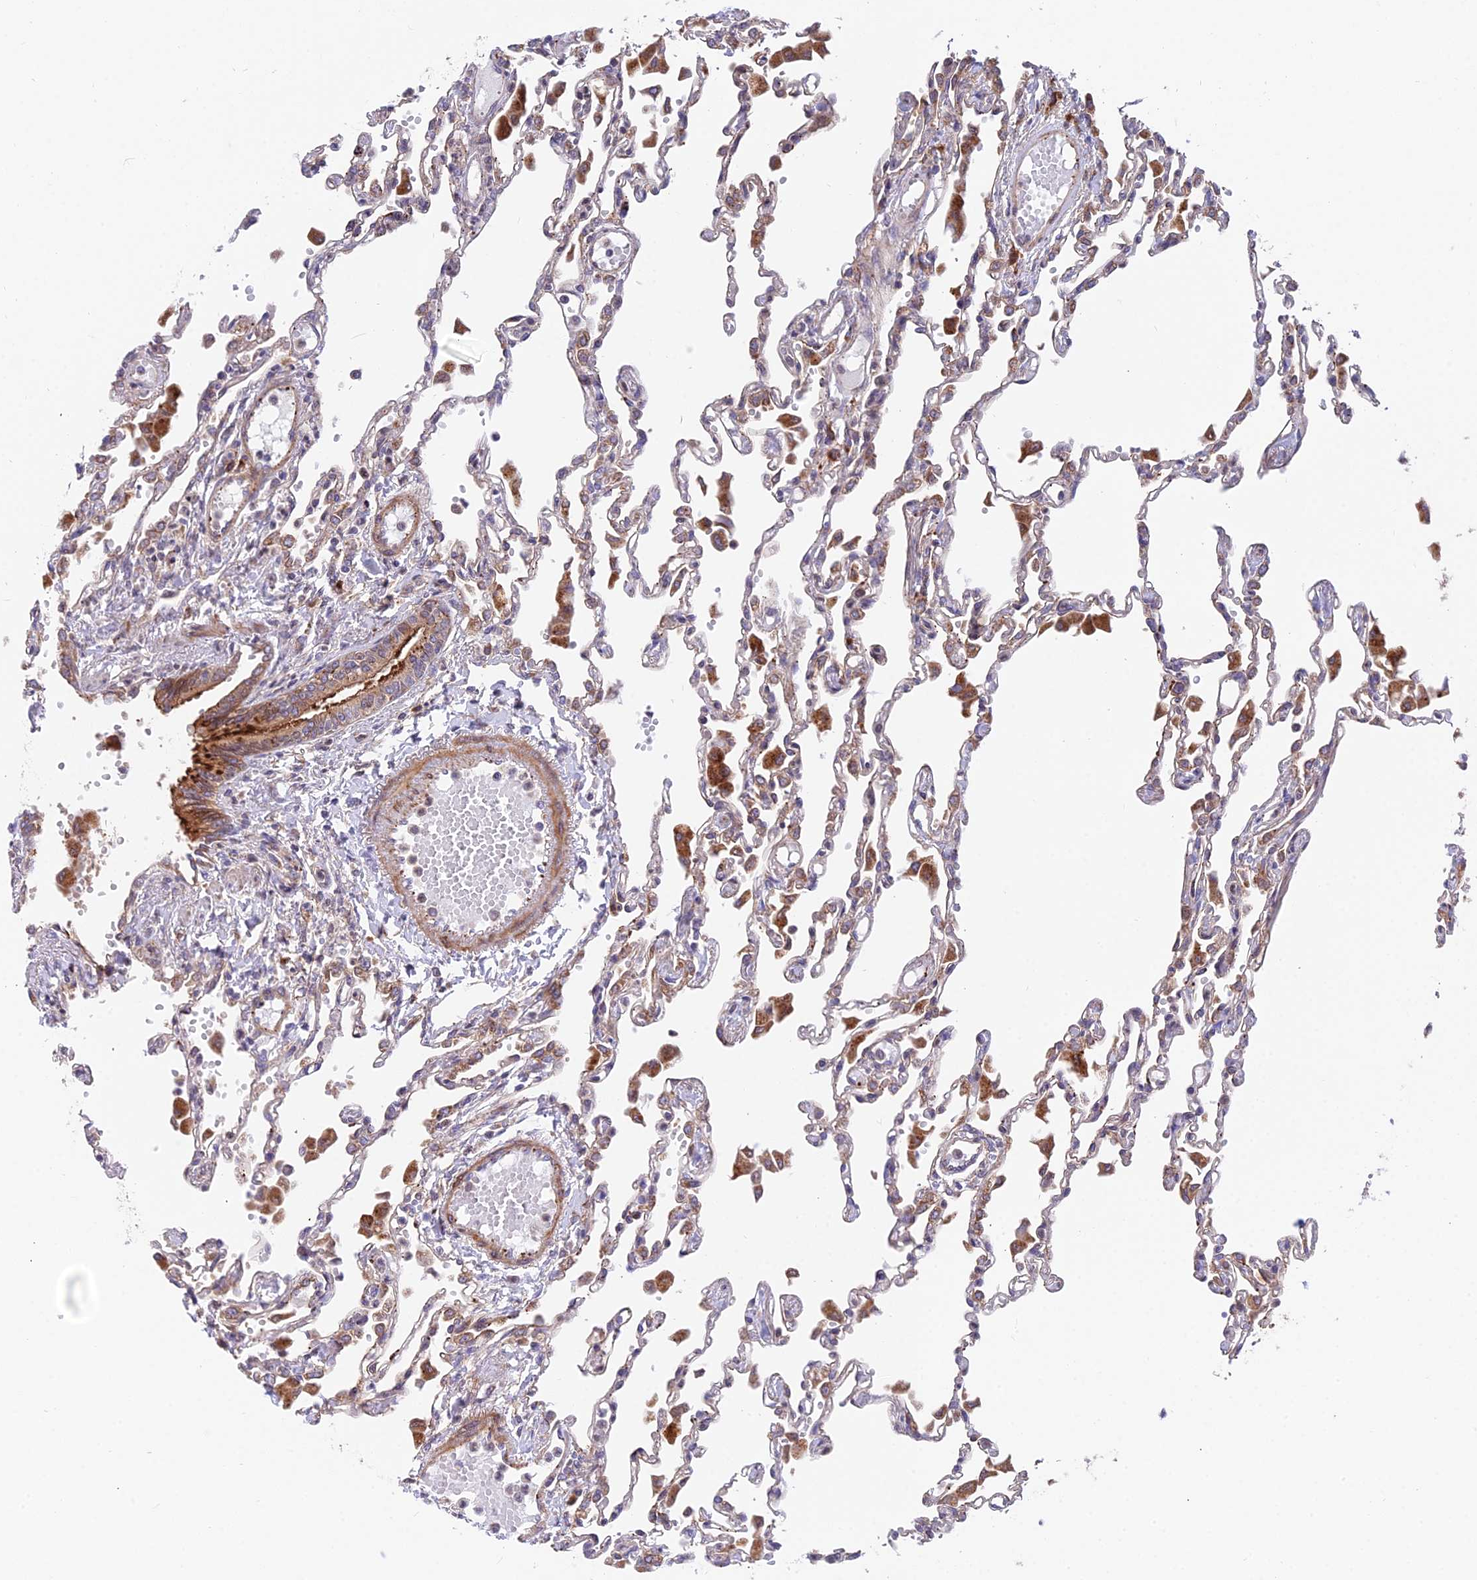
{"staining": {"intensity": "negative", "quantity": "none", "location": "none"}, "tissue": "lung", "cell_type": "Alveolar cells", "image_type": "normal", "snomed": [{"axis": "morphology", "description": "Normal tissue, NOS"}, {"axis": "topography", "description": "Bronchus"}, {"axis": "topography", "description": "Lung"}], "caption": "This image is of unremarkable lung stained with immunohistochemistry (IHC) to label a protein in brown with the nuclei are counter-stained blue. There is no staining in alveolar cells. Nuclei are stained in blue.", "gene": "TBC1D20", "patient": {"sex": "female", "age": 49}}